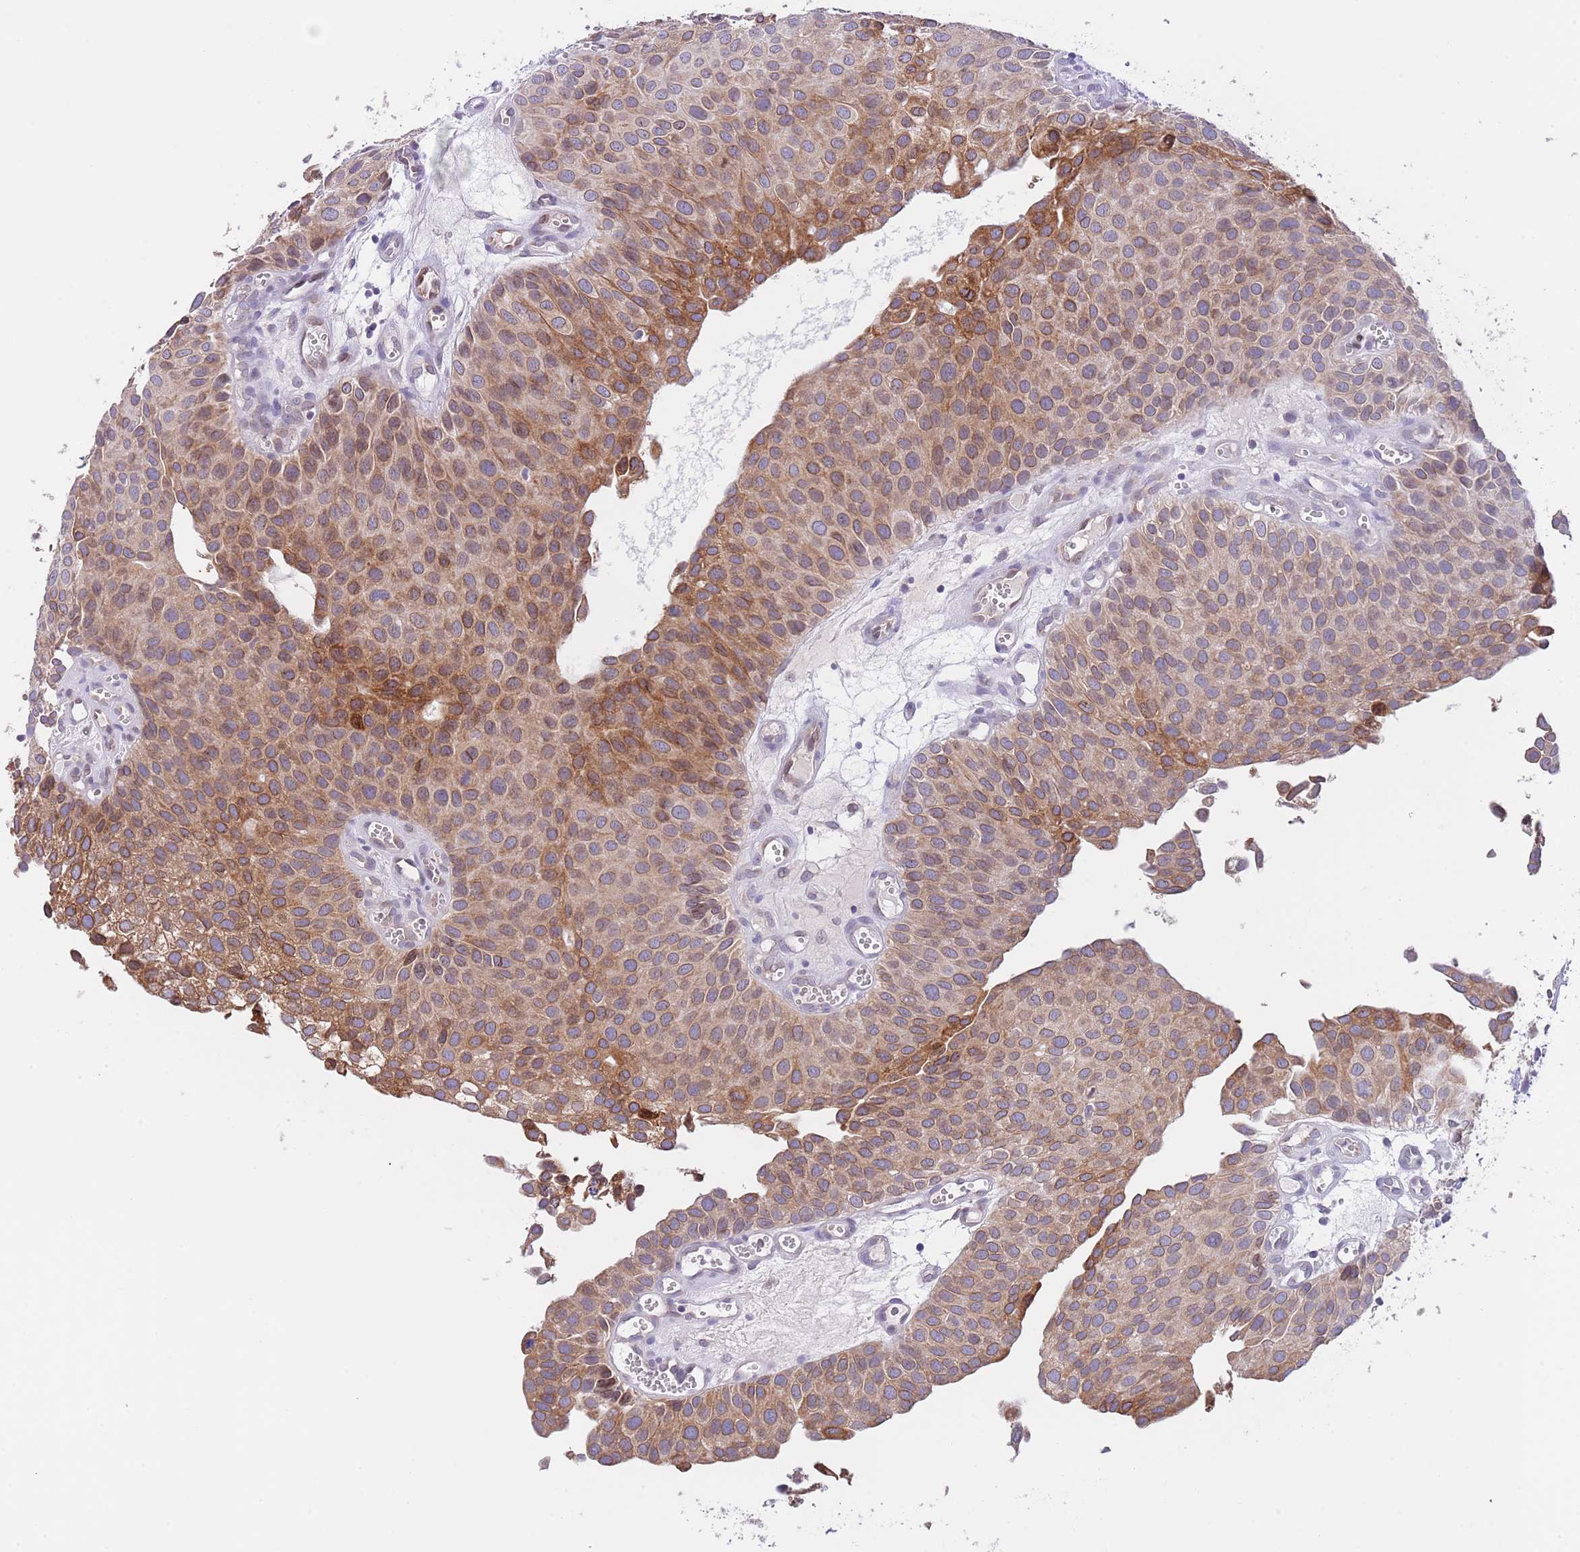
{"staining": {"intensity": "moderate", "quantity": ">75%", "location": "cytoplasmic/membranous"}, "tissue": "urothelial cancer", "cell_type": "Tumor cells", "image_type": "cancer", "snomed": [{"axis": "morphology", "description": "Urothelial carcinoma, Low grade"}, {"axis": "topography", "description": "Urinary bladder"}], "caption": "Tumor cells show medium levels of moderate cytoplasmic/membranous positivity in approximately >75% of cells in human urothelial carcinoma (low-grade). The staining was performed using DAB to visualize the protein expression in brown, while the nuclei were stained in blue with hematoxylin (Magnification: 20x).", "gene": "EBPL", "patient": {"sex": "male", "age": 88}}